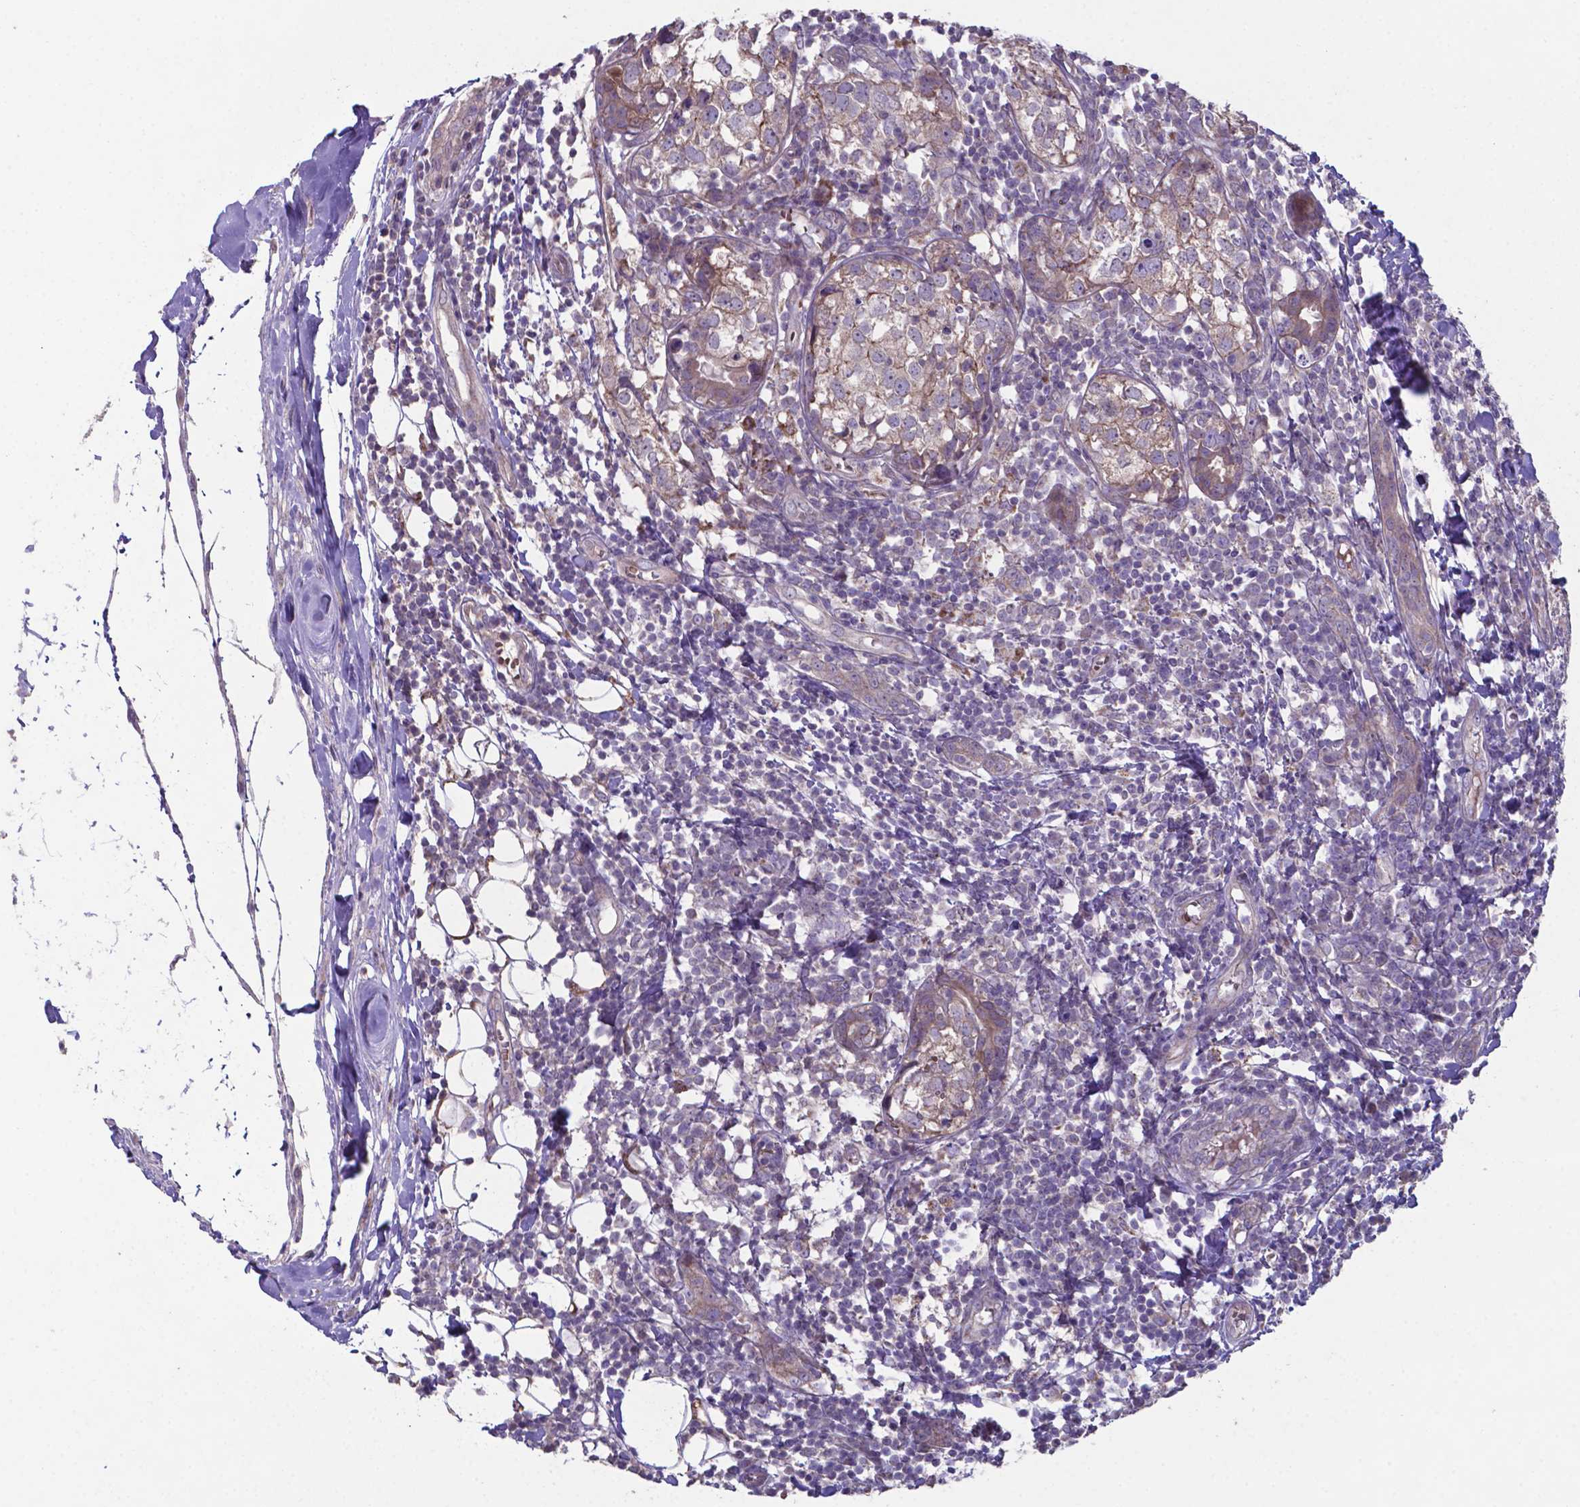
{"staining": {"intensity": "weak", "quantity": ">75%", "location": "cytoplasmic/membranous"}, "tissue": "breast cancer", "cell_type": "Tumor cells", "image_type": "cancer", "snomed": [{"axis": "morphology", "description": "Duct carcinoma"}, {"axis": "topography", "description": "Breast"}], "caption": "Protein expression by immunohistochemistry (IHC) shows weak cytoplasmic/membranous expression in about >75% of tumor cells in breast cancer.", "gene": "TYRO3", "patient": {"sex": "female", "age": 30}}